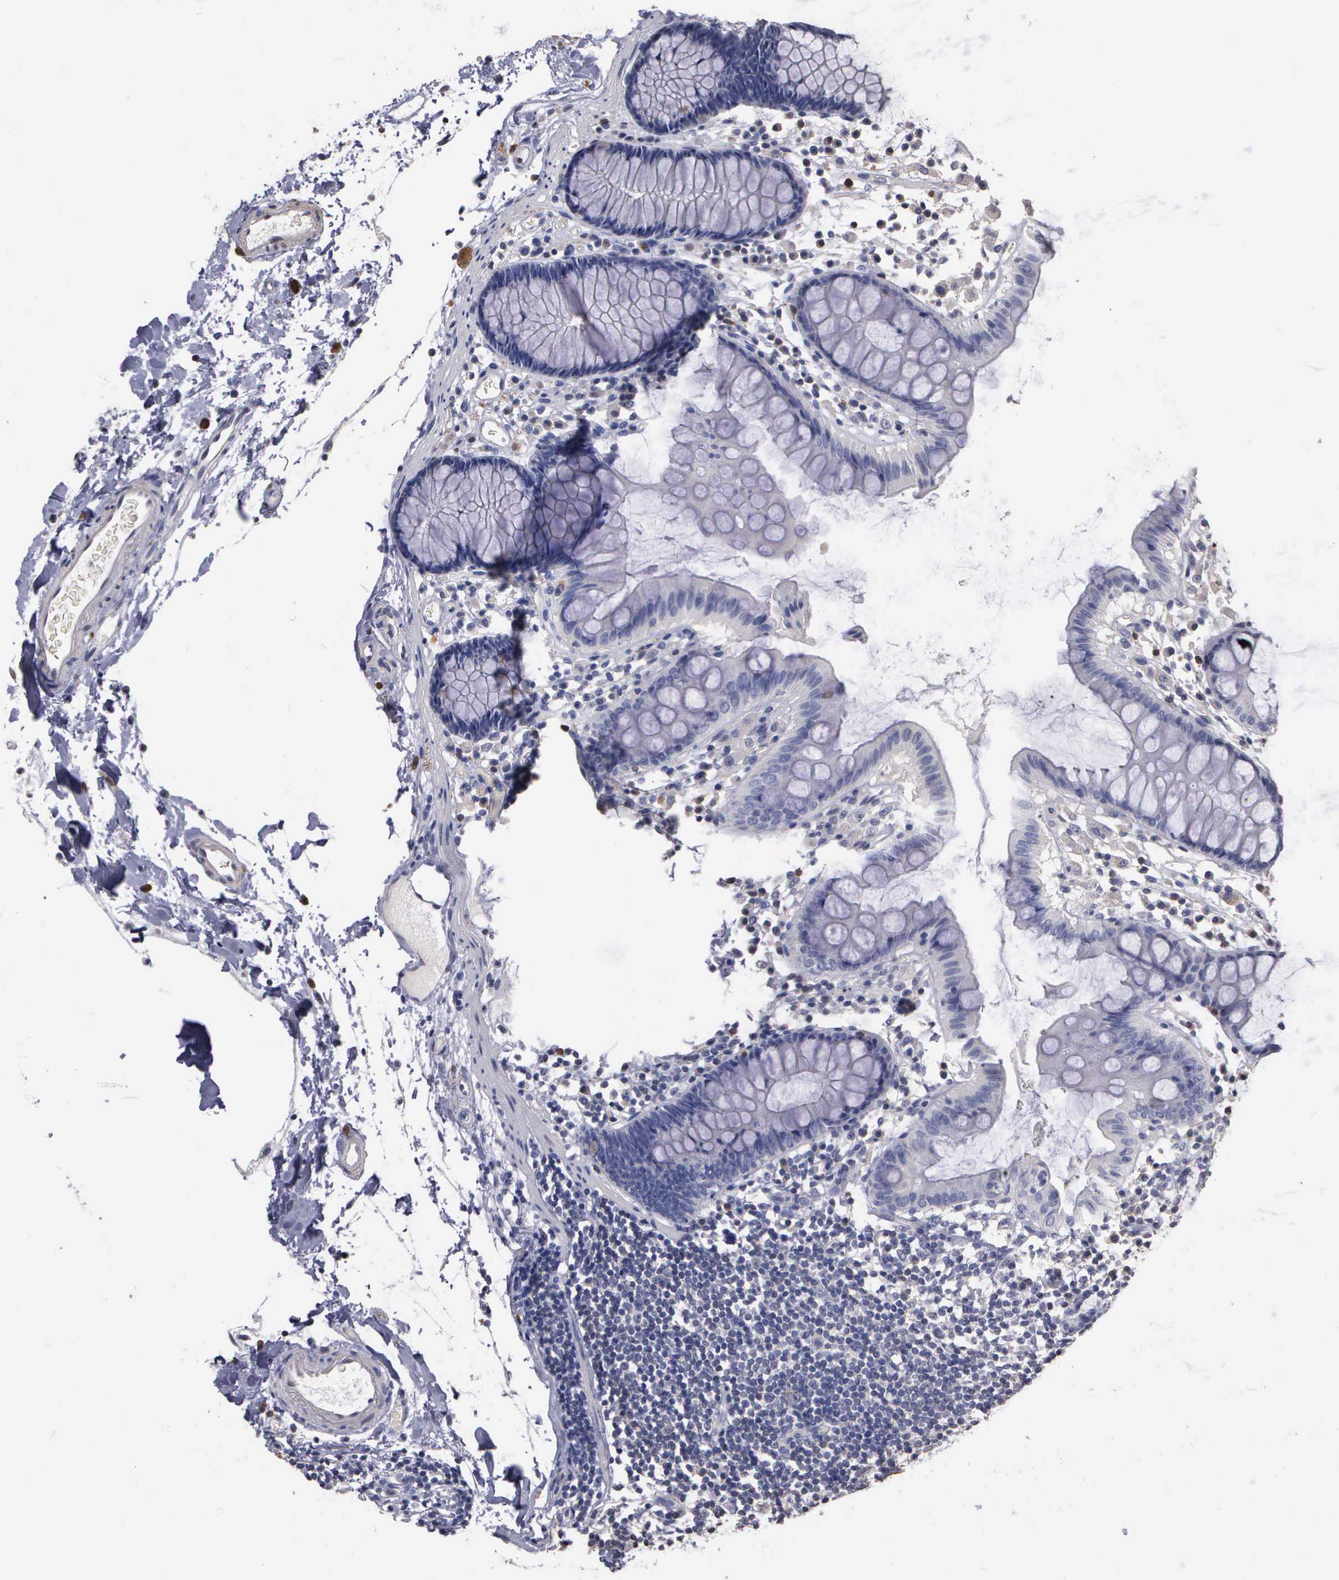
{"staining": {"intensity": "negative", "quantity": "none", "location": "none"}, "tissue": "colon", "cell_type": "Endothelial cells", "image_type": "normal", "snomed": [{"axis": "morphology", "description": "Normal tissue, NOS"}, {"axis": "topography", "description": "Colon"}], "caption": "DAB (3,3'-diaminobenzidine) immunohistochemical staining of benign human colon exhibits no significant expression in endothelial cells.", "gene": "ENO3", "patient": {"sex": "female", "age": 78}}